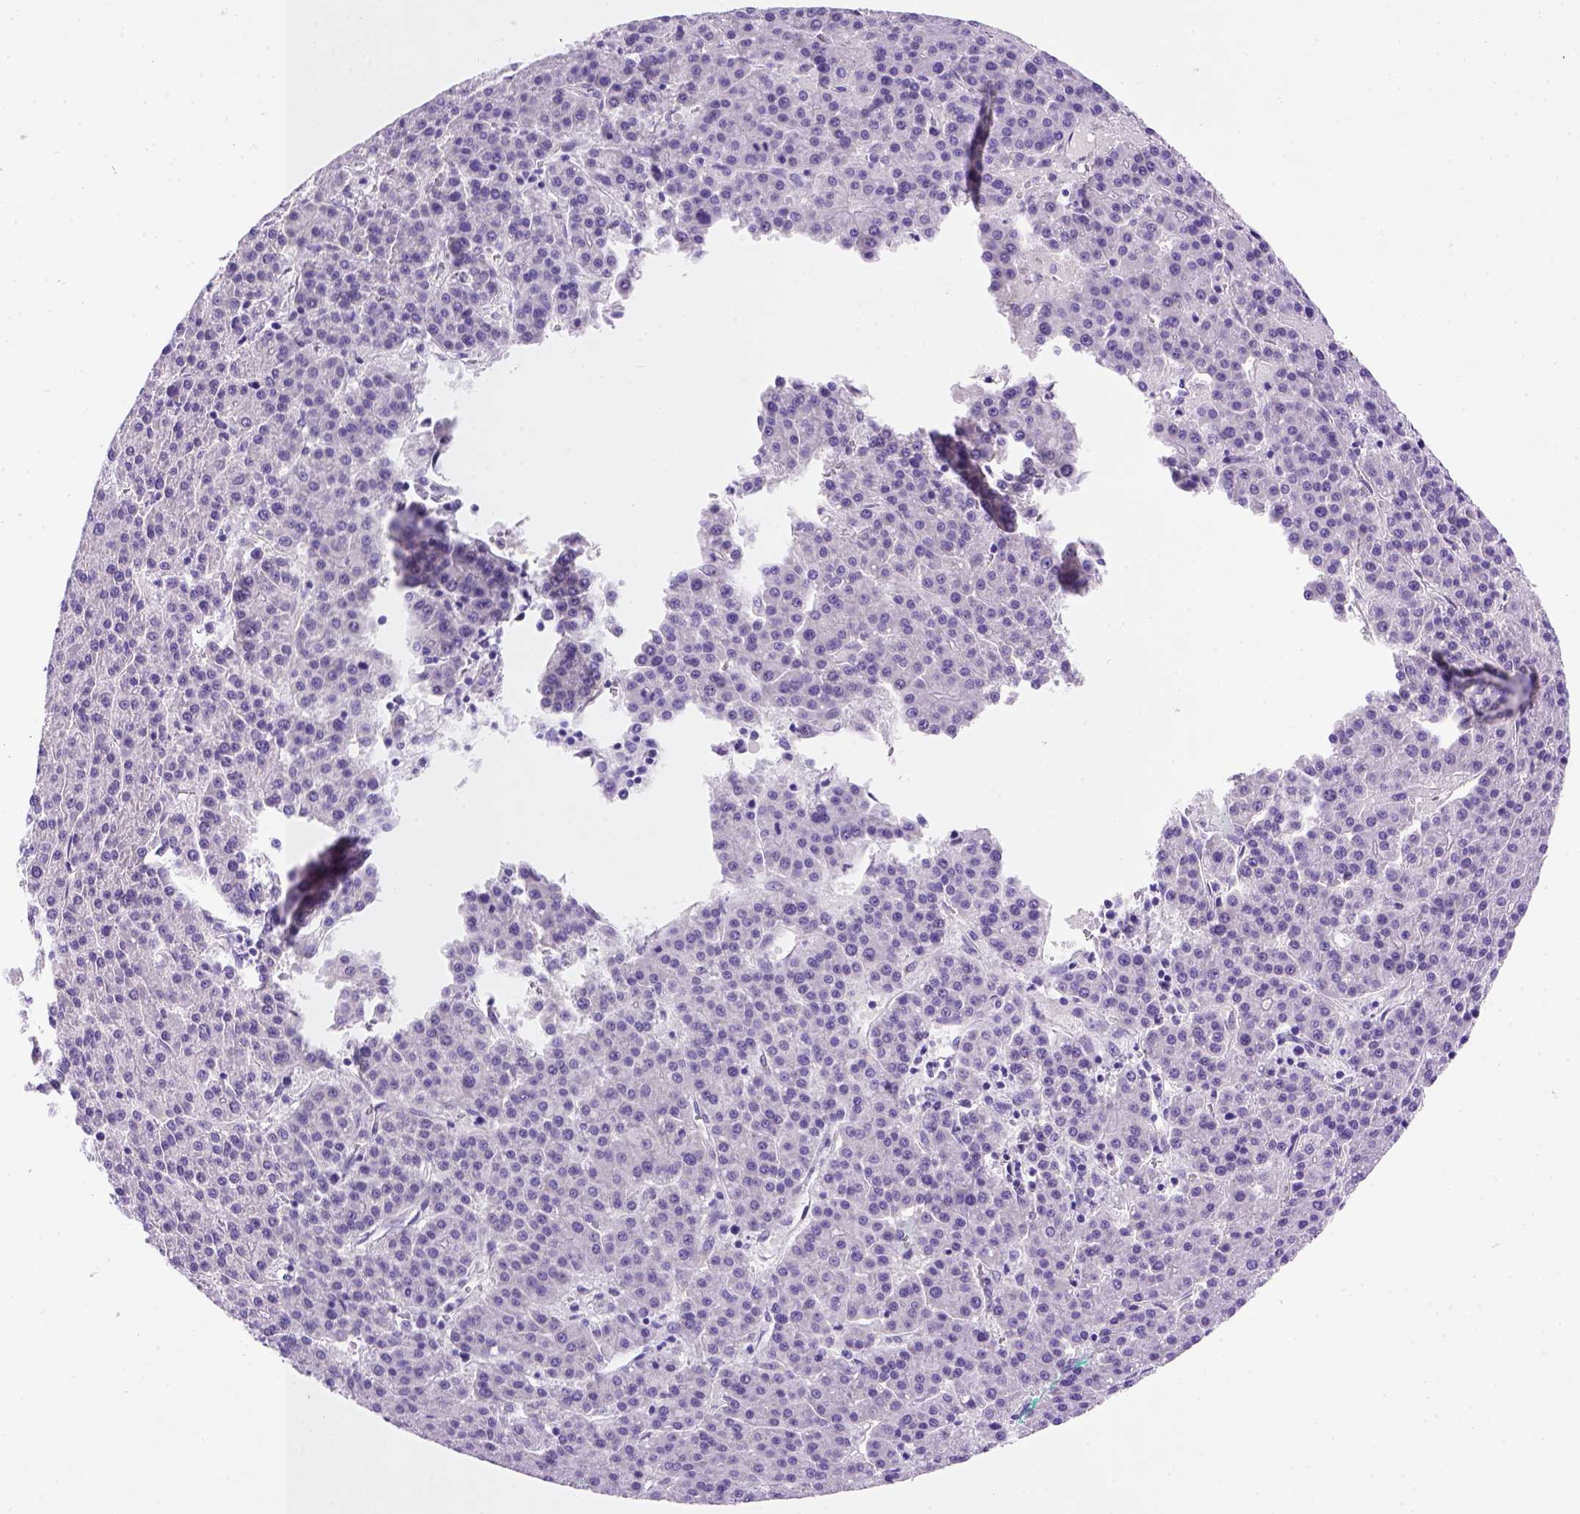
{"staining": {"intensity": "negative", "quantity": "none", "location": "none"}, "tissue": "liver cancer", "cell_type": "Tumor cells", "image_type": "cancer", "snomed": [{"axis": "morphology", "description": "Carcinoma, Hepatocellular, NOS"}, {"axis": "topography", "description": "Liver"}], "caption": "The immunohistochemistry micrograph has no significant positivity in tumor cells of hepatocellular carcinoma (liver) tissue.", "gene": "FAM81B", "patient": {"sex": "female", "age": 58}}